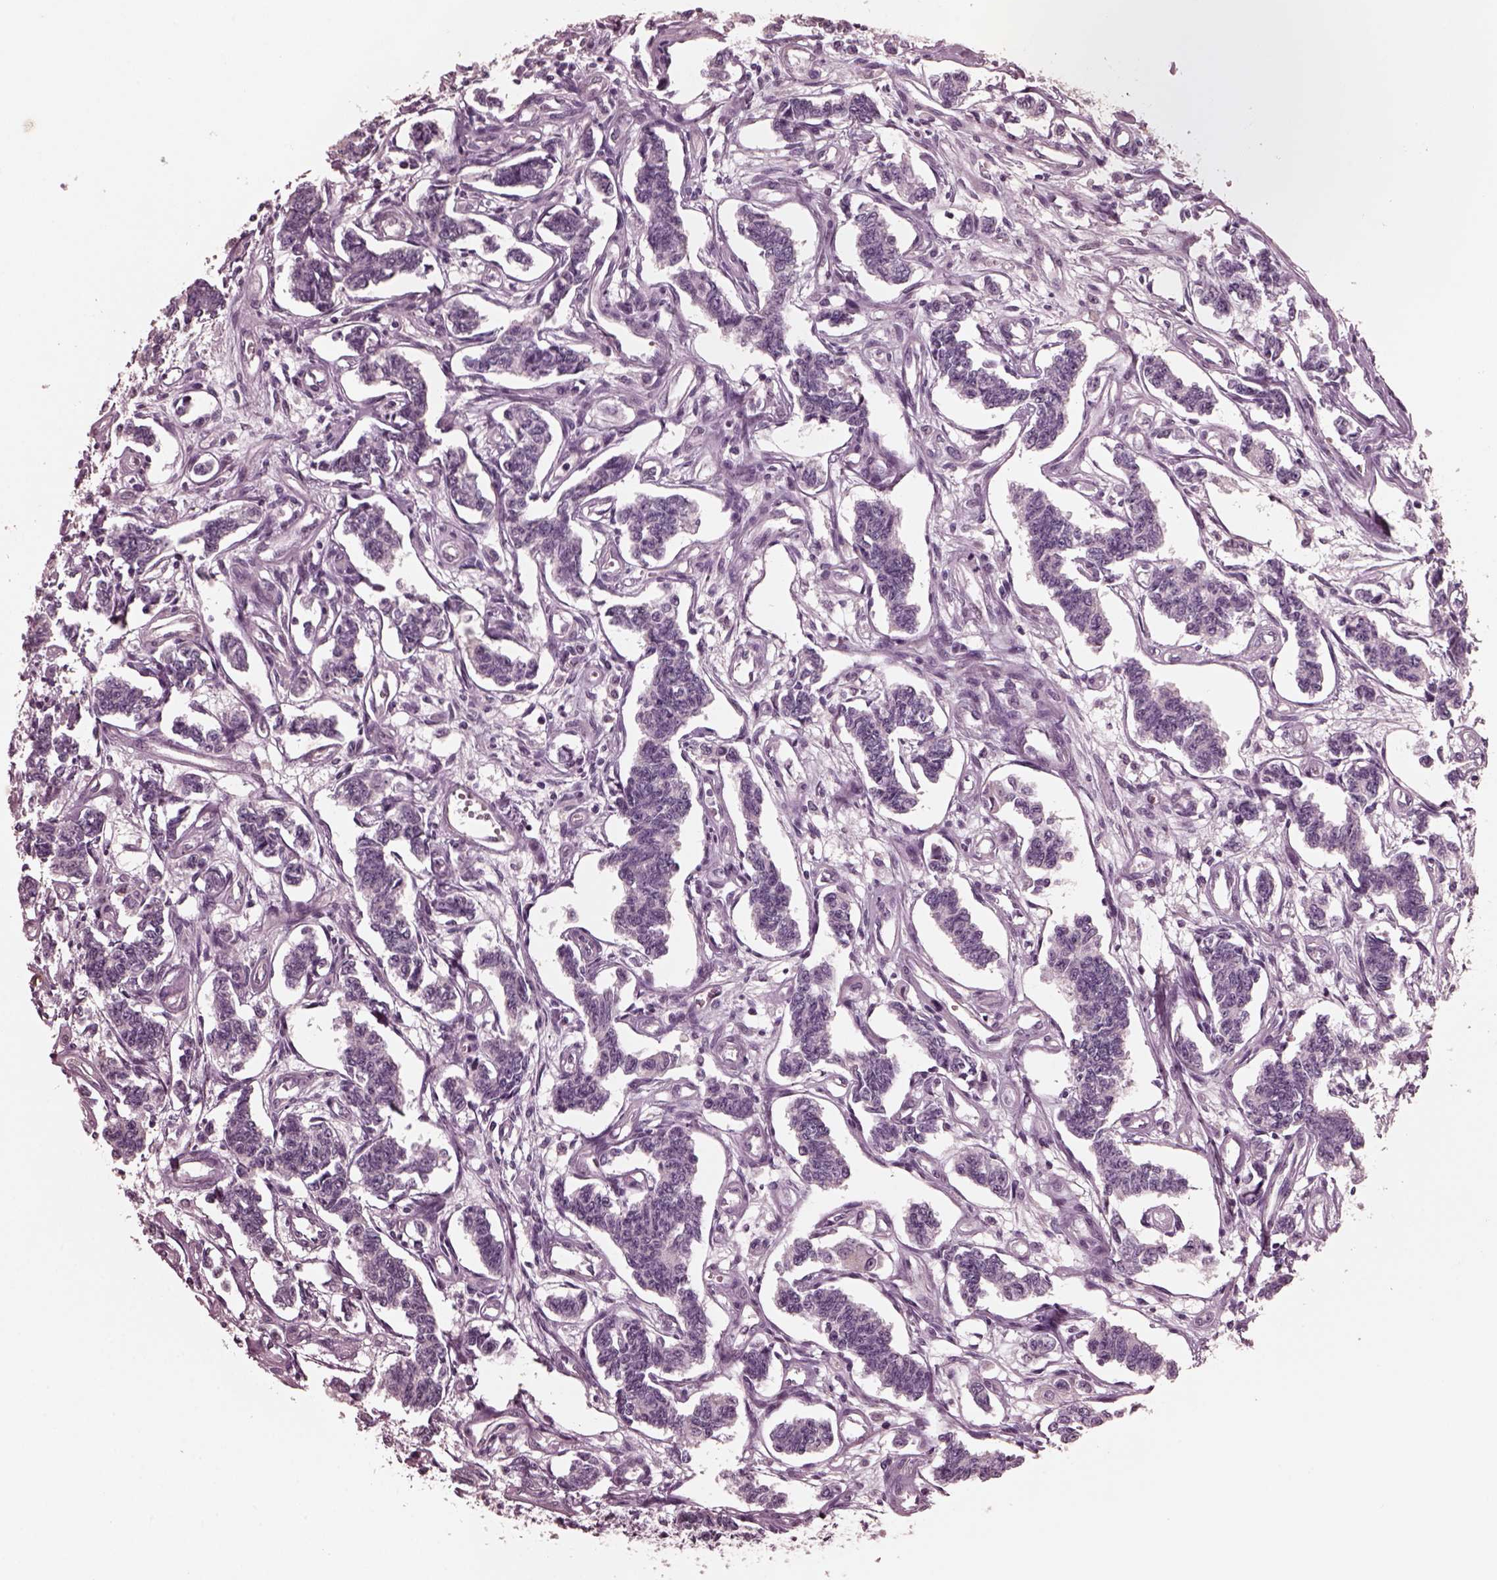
{"staining": {"intensity": "negative", "quantity": "none", "location": "none"}, "tissue": "carcinoid", "cell_type": "Tumor cells", "image_type": "cancer", "snomed": [{"axis": "morphology", "description": "Carcinoid, malignant, NOS"}, {"axis": "topography", "description": "Kidney"}], "caption": "Immunohistochemistry (IHC) photomicrograph of neoplastic tissue: human carcinoid (malignant) stained with DAB (3,3'-diaminobenzidine) reveals no significant protein positivity in tumor cells.", "gene": "CGA", "patient": {"sex": "female", "age": 41}}